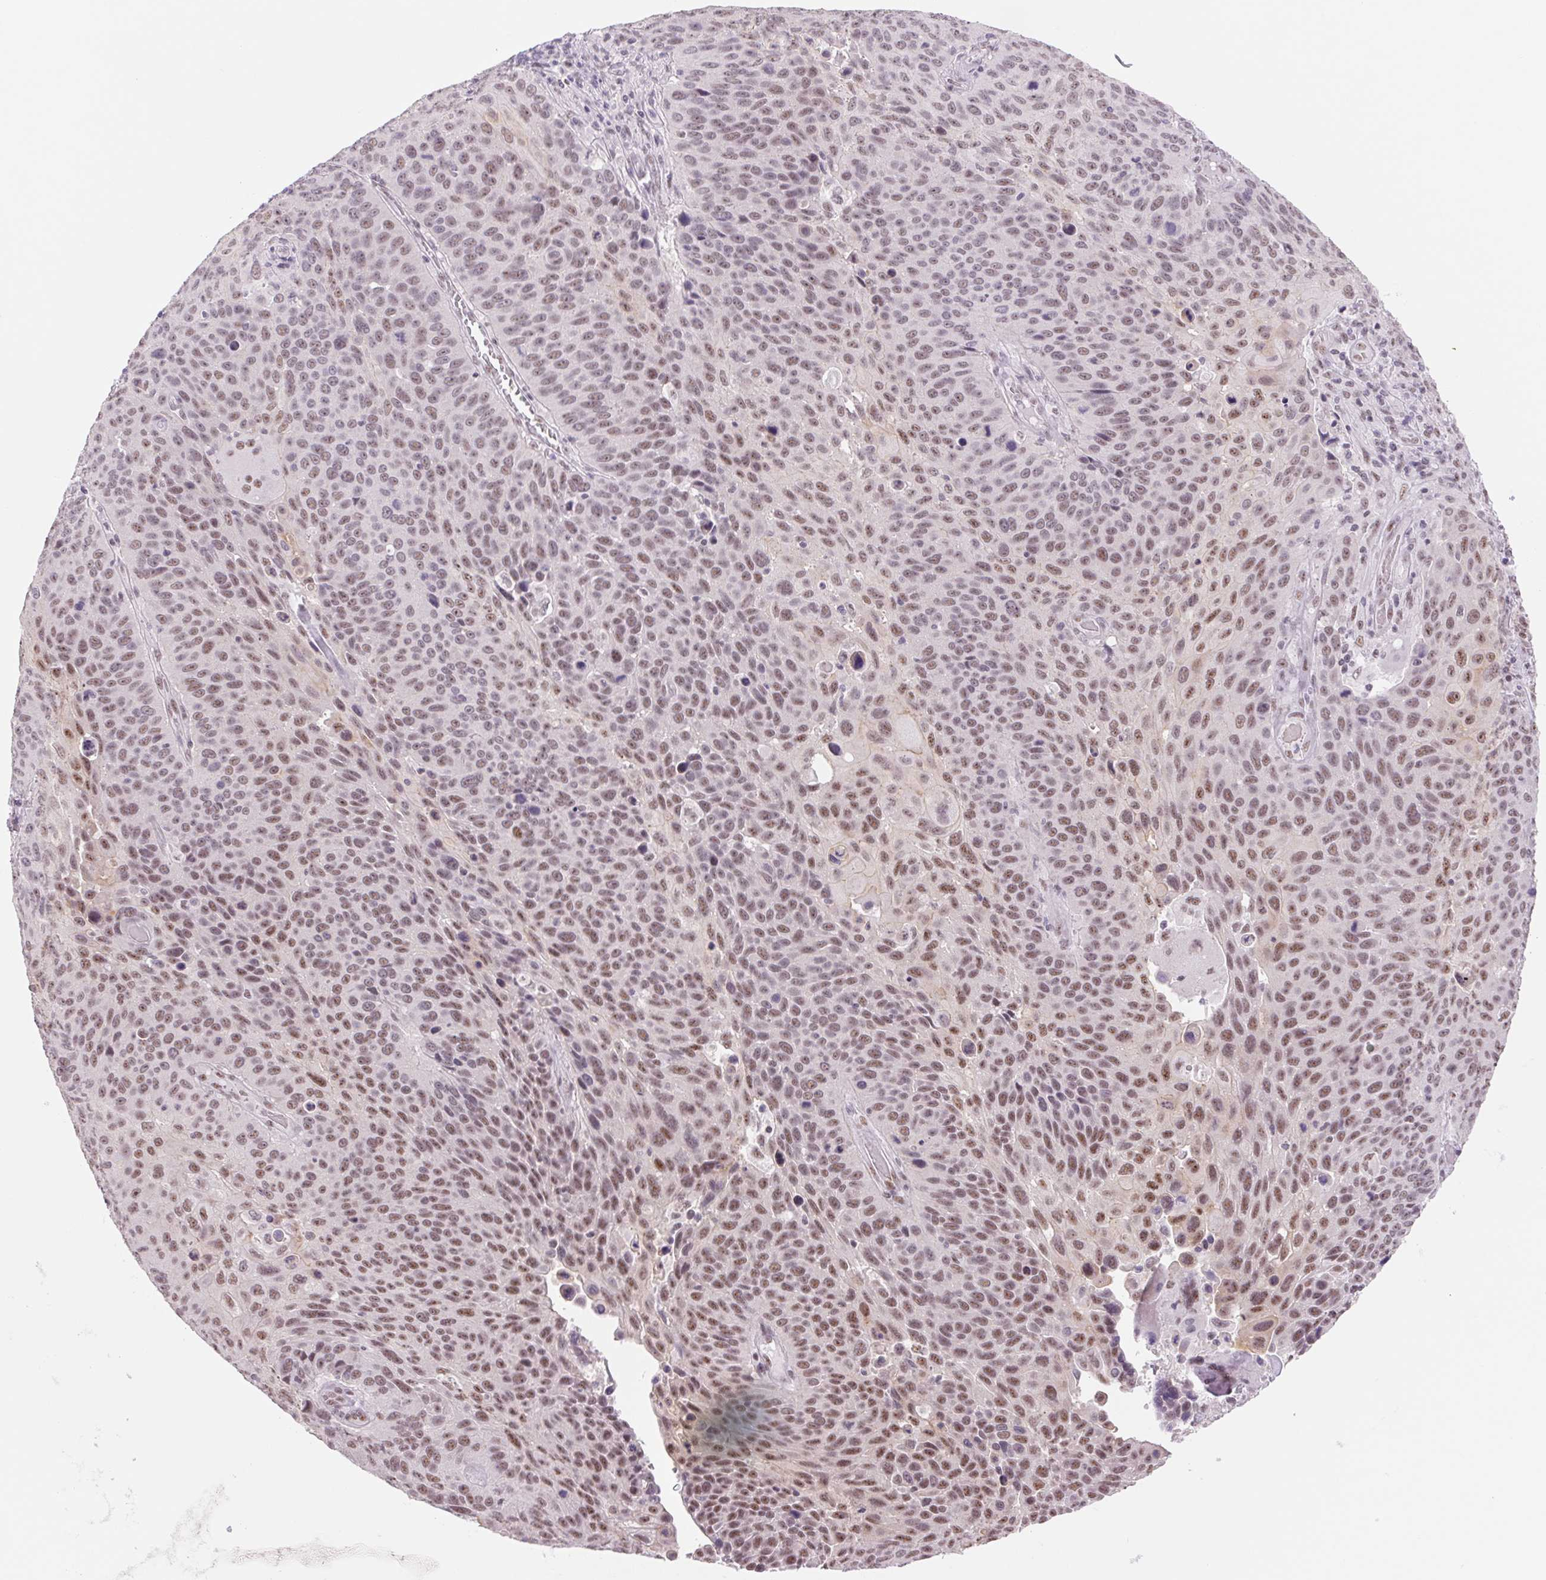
{"staining": {"intensity": "moderate", "quantity": ">75%", "location": "nuclear"}, "tissue": "lung cancer", "cell_type": "Tumor cells", "image_type": "cancer", "snomed": [{"axis": "morphology", "description": "Squamous cell carcinoma, NOS"}, {"axis": "topography", "description": "Lung"}], "caption": "Immunohistochemistry (IHC) of squamous cell carcinoma (lung) exhibits medium levels of moderate nuclear expression in about >75% of tumor cells.", "gene": "ZC3H14", "patient": {"sex": "male", "age": 68}}